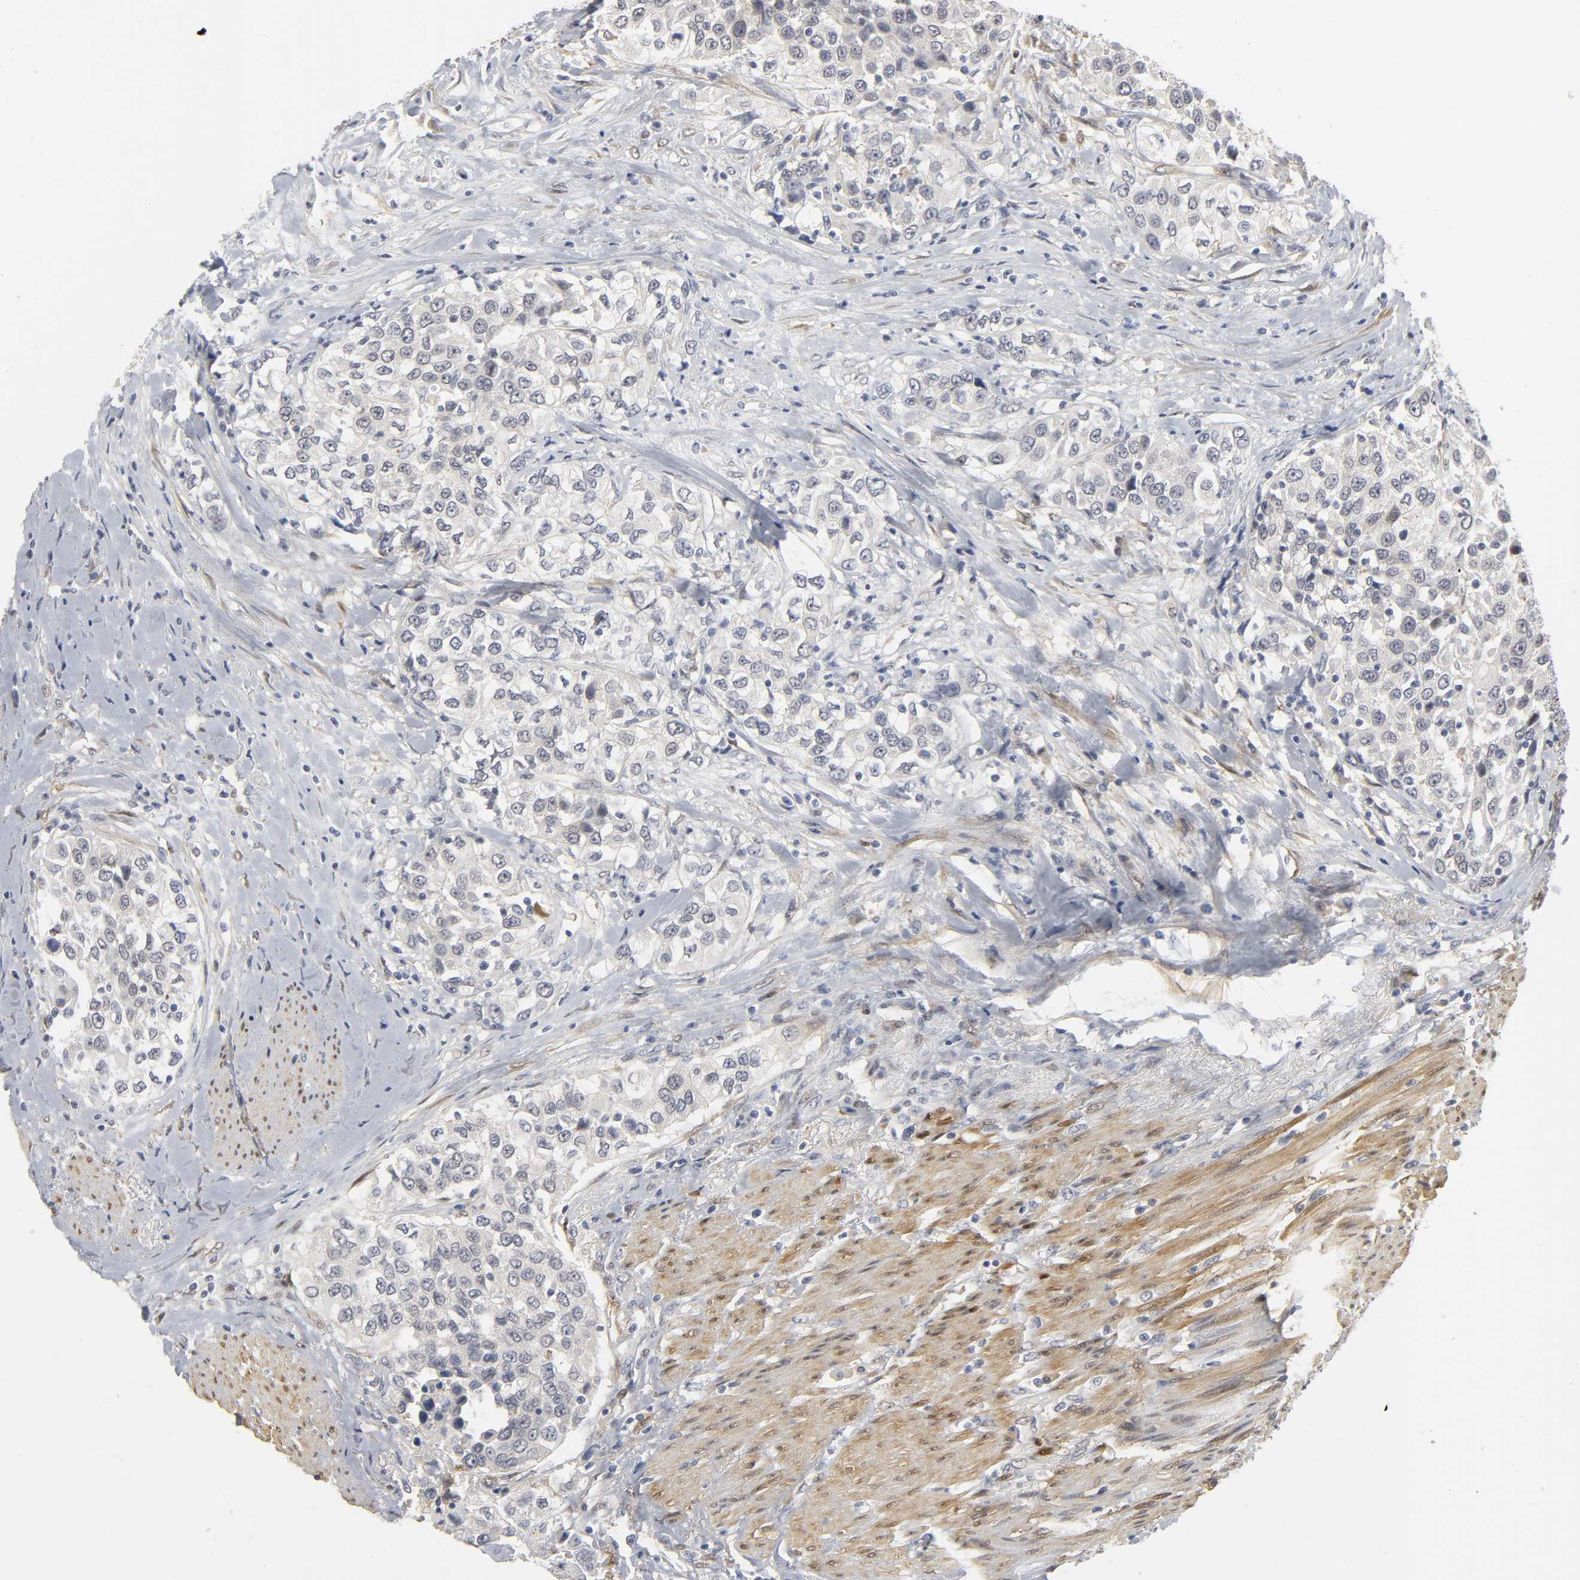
{"staining": {"intensity": "weak", "quantity": "<25%", "location": "cytoplasmic/membranous,nuclear"}, "tissue": "urothelial cancer", "cell_type": "Tumor cells", "image_type": "cancer", "snomed": [{"axis": "morphology", "description": "Urothelial carcinoma, High grade"}, {"axis": "topography", "description": "Urinary bladder"}], "caption": "Tumor cells are negative for brown protein staining in urothelial cancer.", "gene": "PDLIM3", "patient": {"sex": "female", "age": 80}}